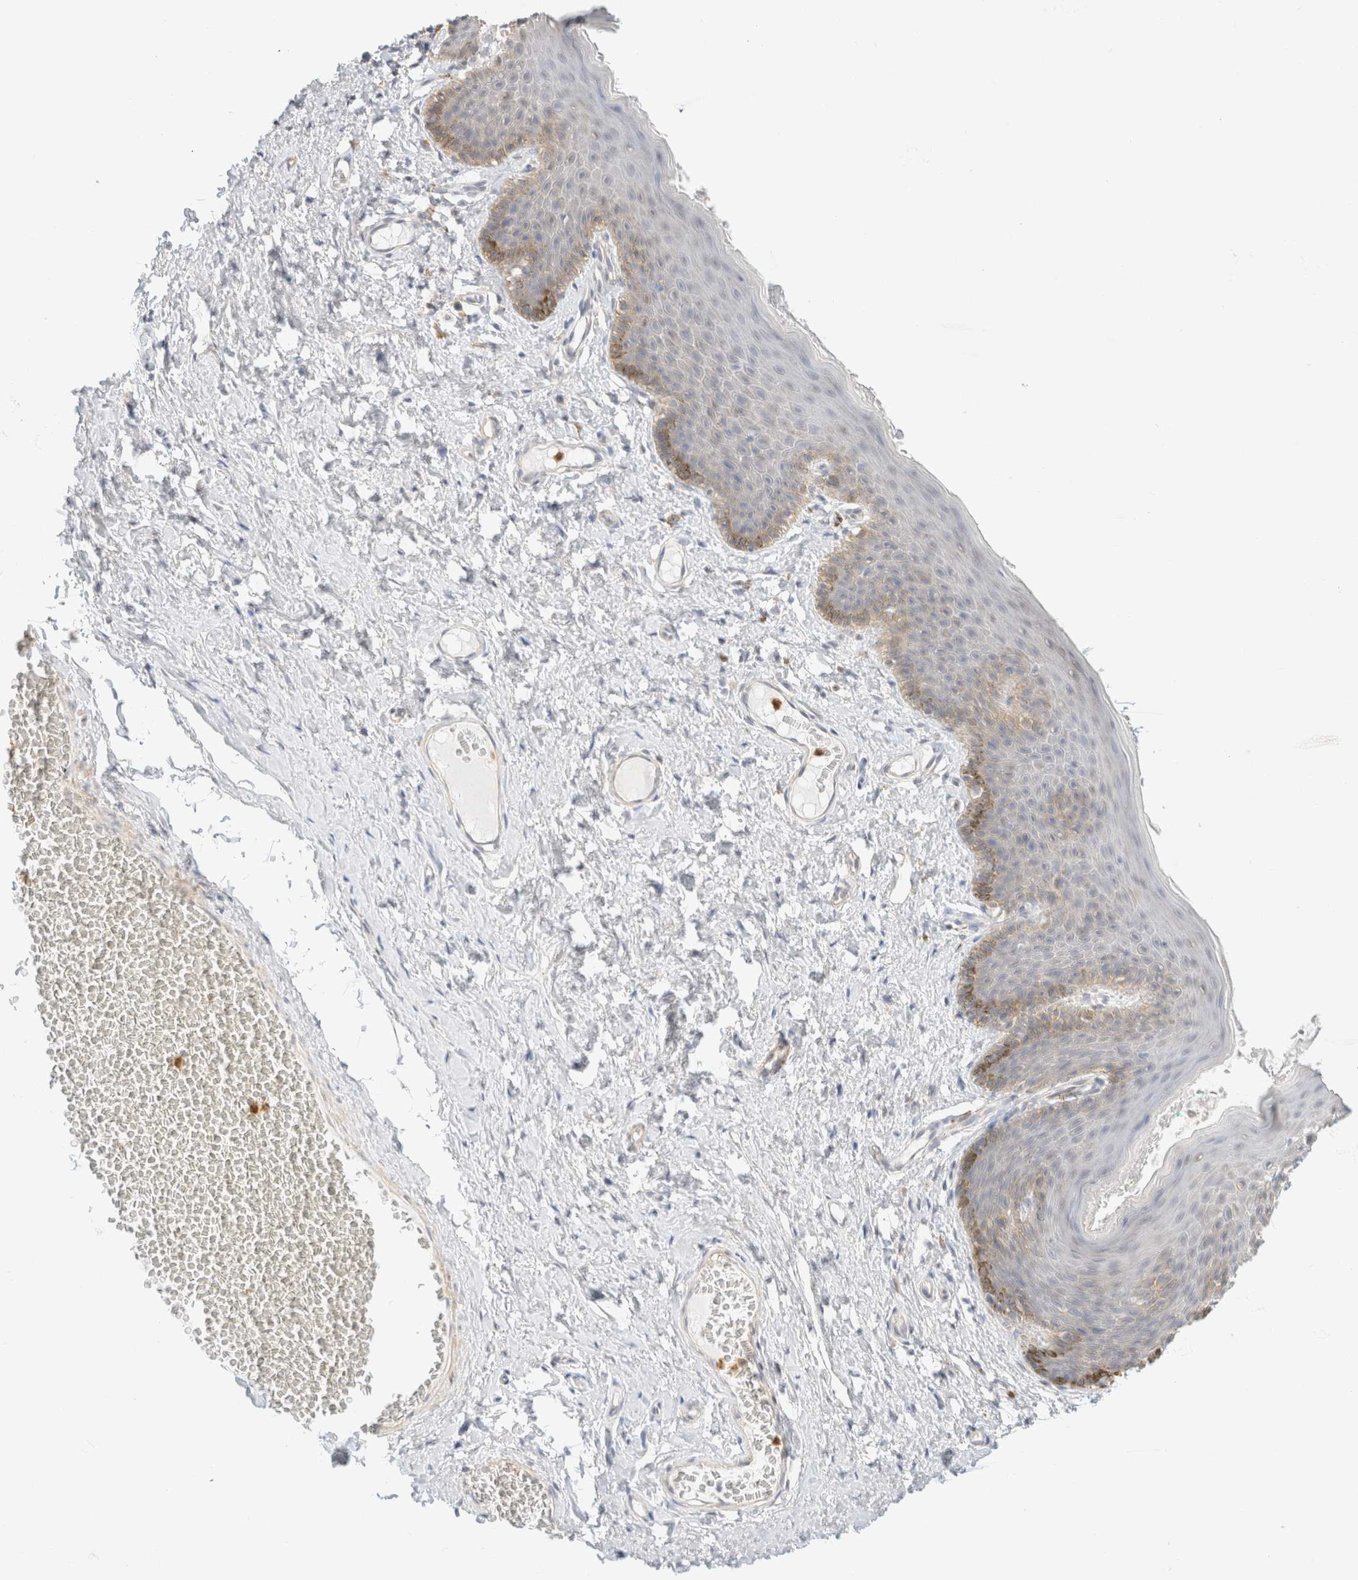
{"staining": {"intensity": "weak", "quantity": "25%-75%", "location": "cytoplasmic/membranous"}, "tissue": "skin", "cell_type": "Epidermal cells", "image_type": "normal", "snomed": [{"axis": "morphology", "description": "Normal tissue, NOS"}, {"axis": "topography", "description": "Vulva"}], "caption": "Immunohistochemistry (IHC) photomicrograph of normal skin: skin stained using IHC demonstrates low levels of weak protein expression localized specifically in the cytoplasmic/membranous of epidermal cells, appearing as a cytoplasmic/membranous brown color.", "gene": "GPI", "patient": {"sex": "female", "age": 66}}